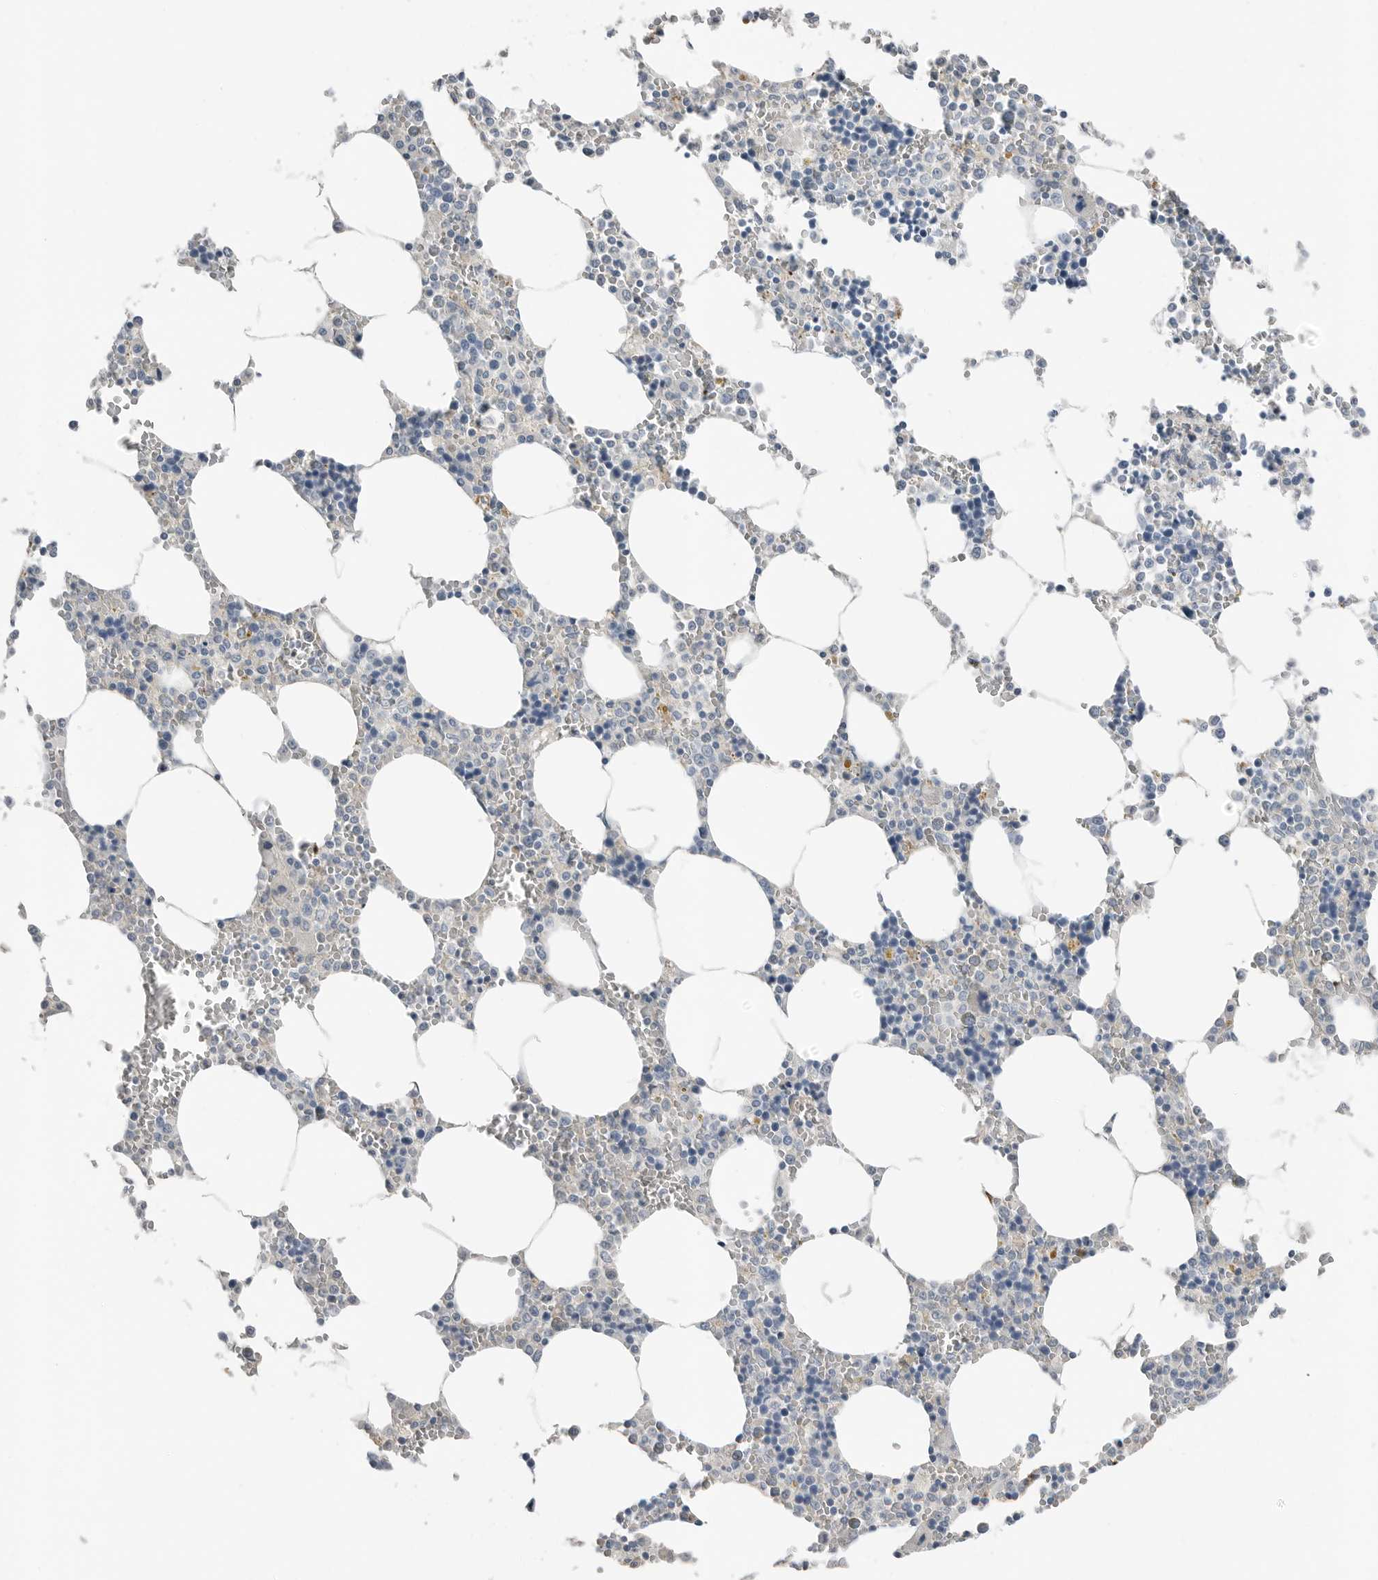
{"staining": {"intensity": "moderate", "quantity": "<25%", "location": "cytoplasmic/membranous"}, "tissue": "bone marrow", "cell_type": "Hematopoietic cells", "image_type": "normal", "snomed": [{"axis": "morphology", "description": "Normal tissue, NOS"}, {"axis": "topography", "description": "Bone marrow"}], "caption": "A brown stain labels moderate cytoplasmic/membranous positivity of a protein in hematopoietic cells of unremarkable bone marrow. The staining was performed using DAB (3,3'-diaminobenzidine) to visualize the protein expression in brown, while the nuclei were stained in blue with hematoxylin (Magnification: 20x).", "gene": "SERPINB7", "patient": {"sex": "male", "age": 70}}